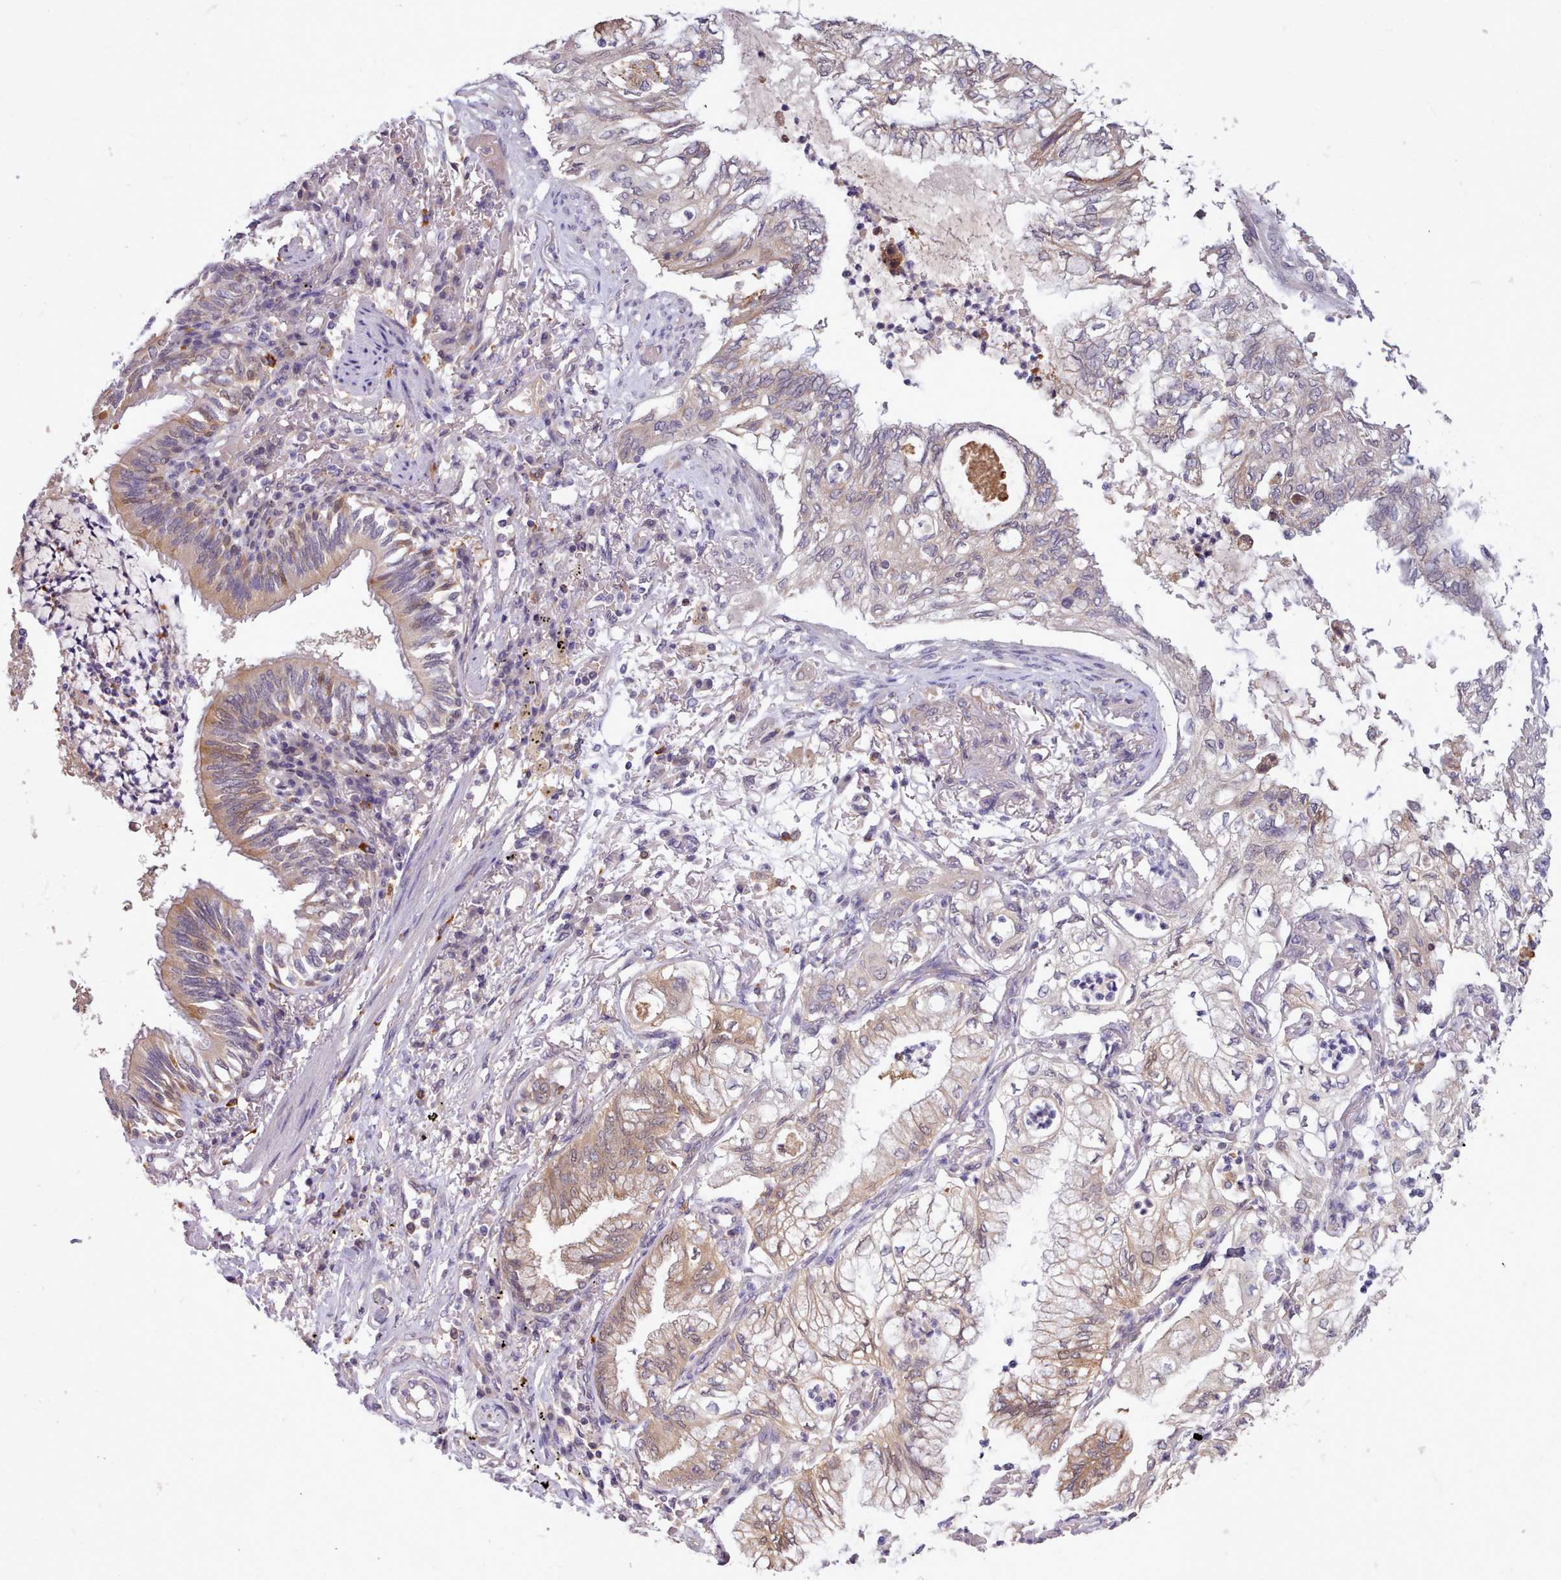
{"staining": {"intensity": "moderate", "quantity": "25%-75%", "location": "cytoplasmic/membranous"}, "tissue": "lung cancer", "cell_type": "Tumor cells", "image_type": "cancer", "snomed": [{"axis": "morphology", "description": "Adenocarcinoma, NOS"}, {"axis": "topography", "description": "Lung"}], "caption": "Immunohistochemistry (IHC) micrograph of neoplastic tissue: lung cancer (adenocarcinoma) stained using immunohistochemistry (IHC) reveals medium levels of moderate protein expression localized specifically in the cytoplasmic/membranous of tumor cells, appearing as a cytoplasmic/membranous brown color.", "gene": "ARL17A", "patient": {"sex": "female", "age": 70}}